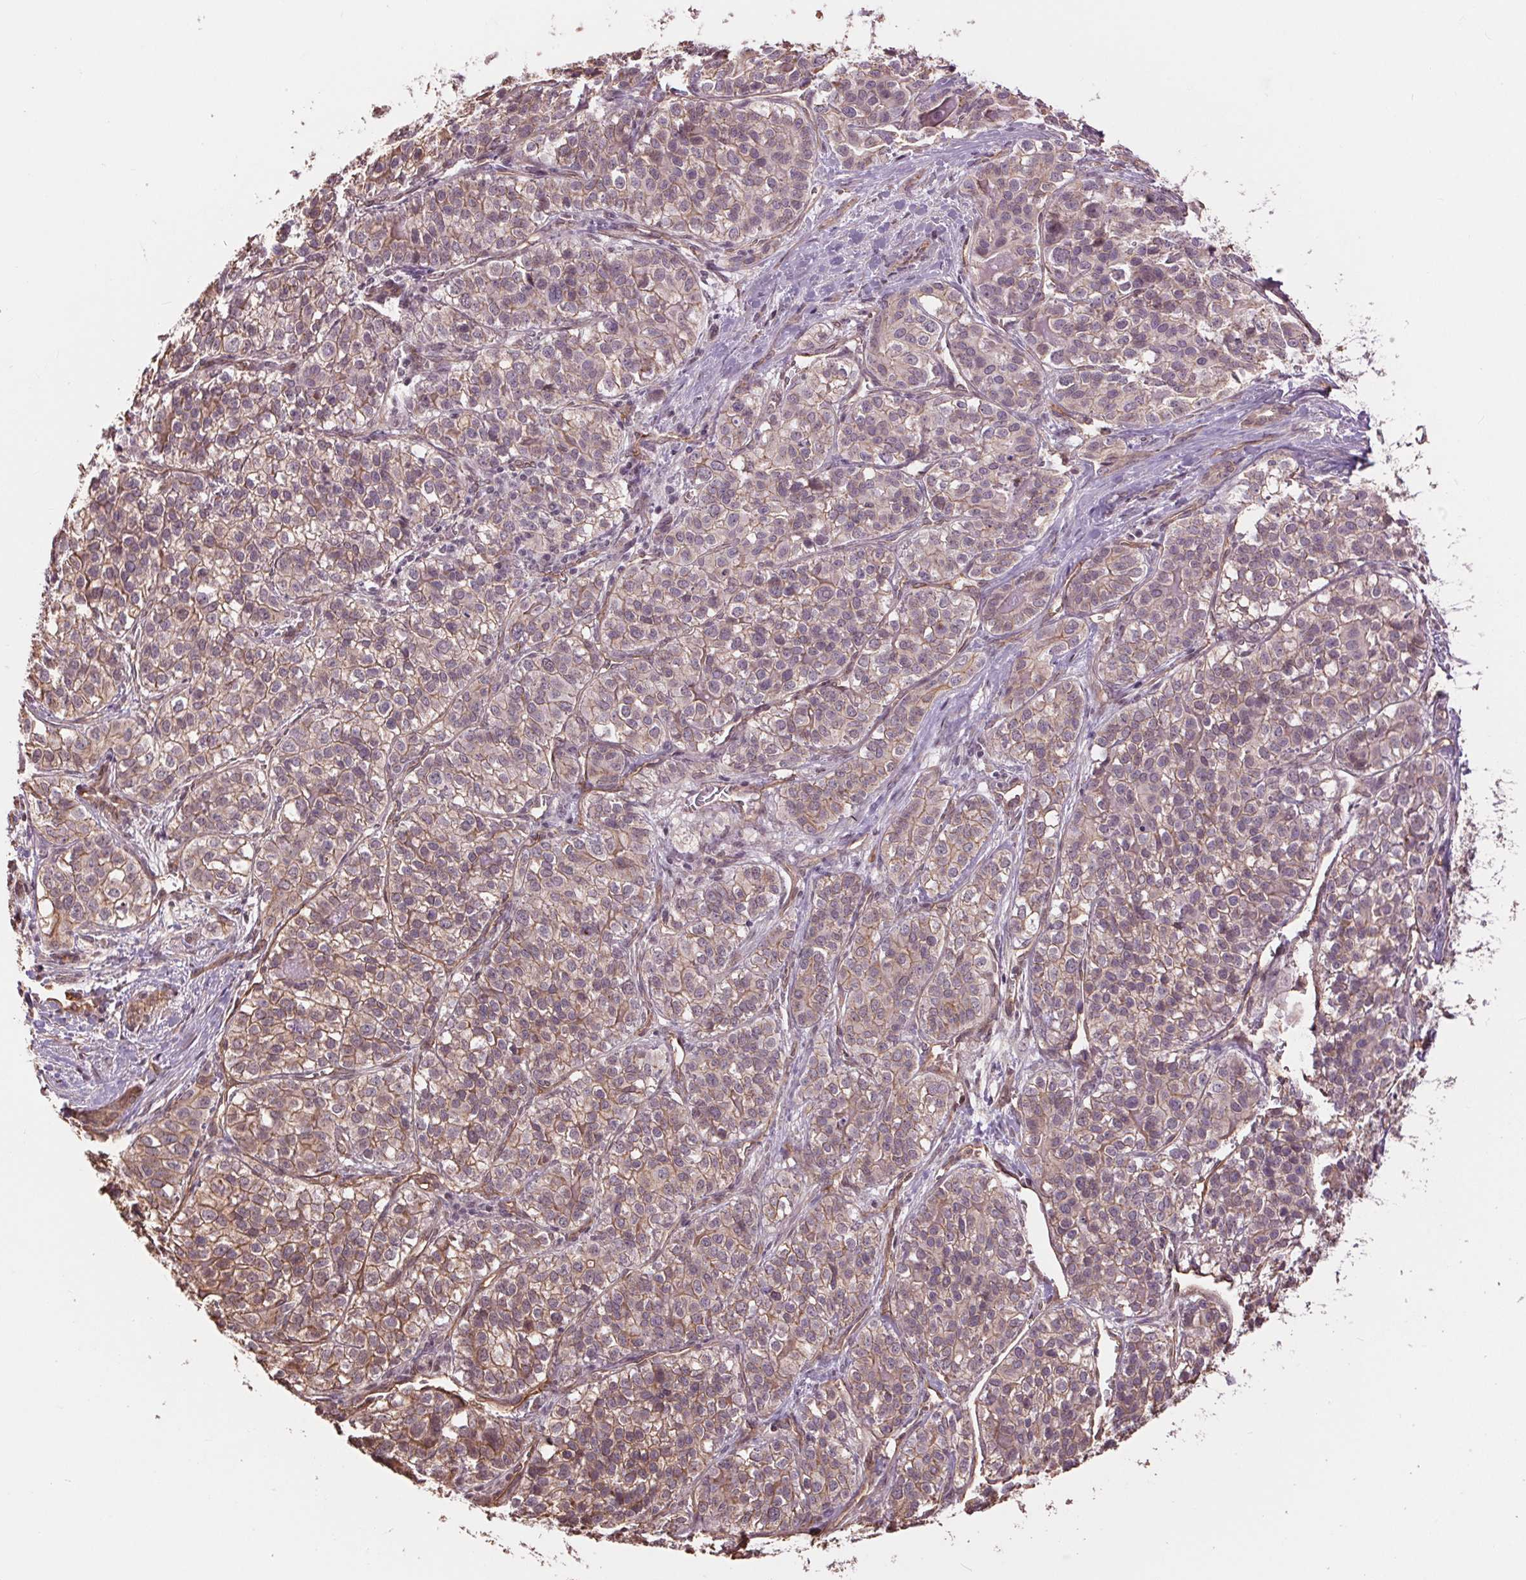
{"staining": {"intensity": "weak", "quantity": "25%-75%", "location": "cytoplasmic/membranous"}, "tissue": "liver cancer", "cell_type": "Tumor cells", "image_type": "cancer", "snomed": [{"axis": "morphology", "description": "Cholangiocarcinoma"}, {"axis": "topography", "description": "Liver"}], "caption": "Protein analysis of liver cancer tissue reveals weak cytoplasmic/membranous positivity in approximately 25%-75% of tumor cells.", "gene": "PALM", "patient": {"sex": "male", "age": 56}}